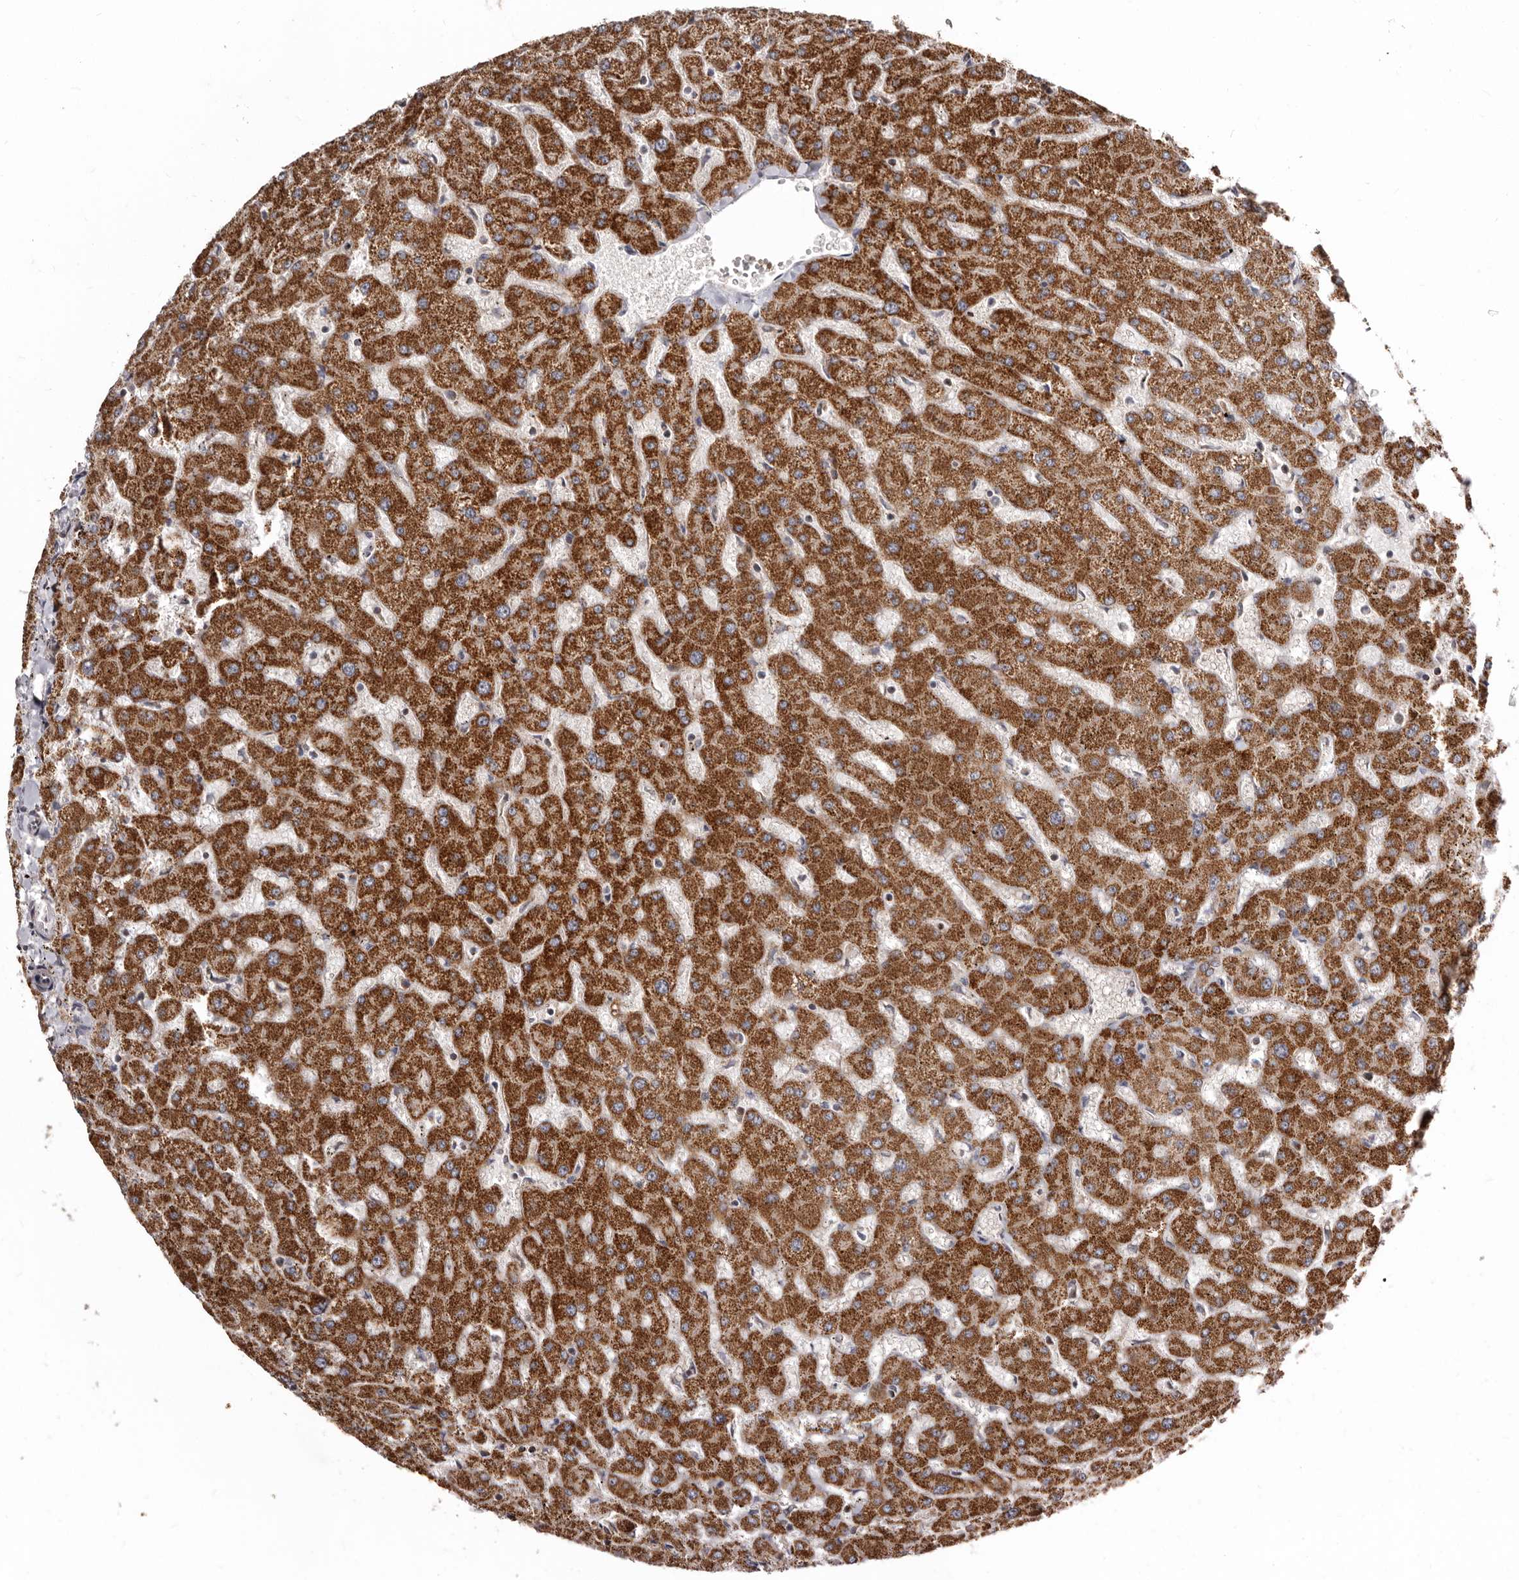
{"staining": {"intensity": "weak", "quantity": "<25%", "location": "cytoplasmic/membranous"}, "tissue": "liver", "cell_type": "Cholangiocytes", "image_type": "normal", "snomed": [{"axis": "morphology", "description": "Normal tissue, NOS"}, {"axis": "topography", "description": "Liver"}], "caption": "An immunohistochemistry (IHC) histopathology image of benign liver is shown. There is no staining in cholangiocytes of liver. (DAB immunohistochemistry, high magnification).", "gene": "SMC4", "patient": {"sex": "female", "age": 63}}